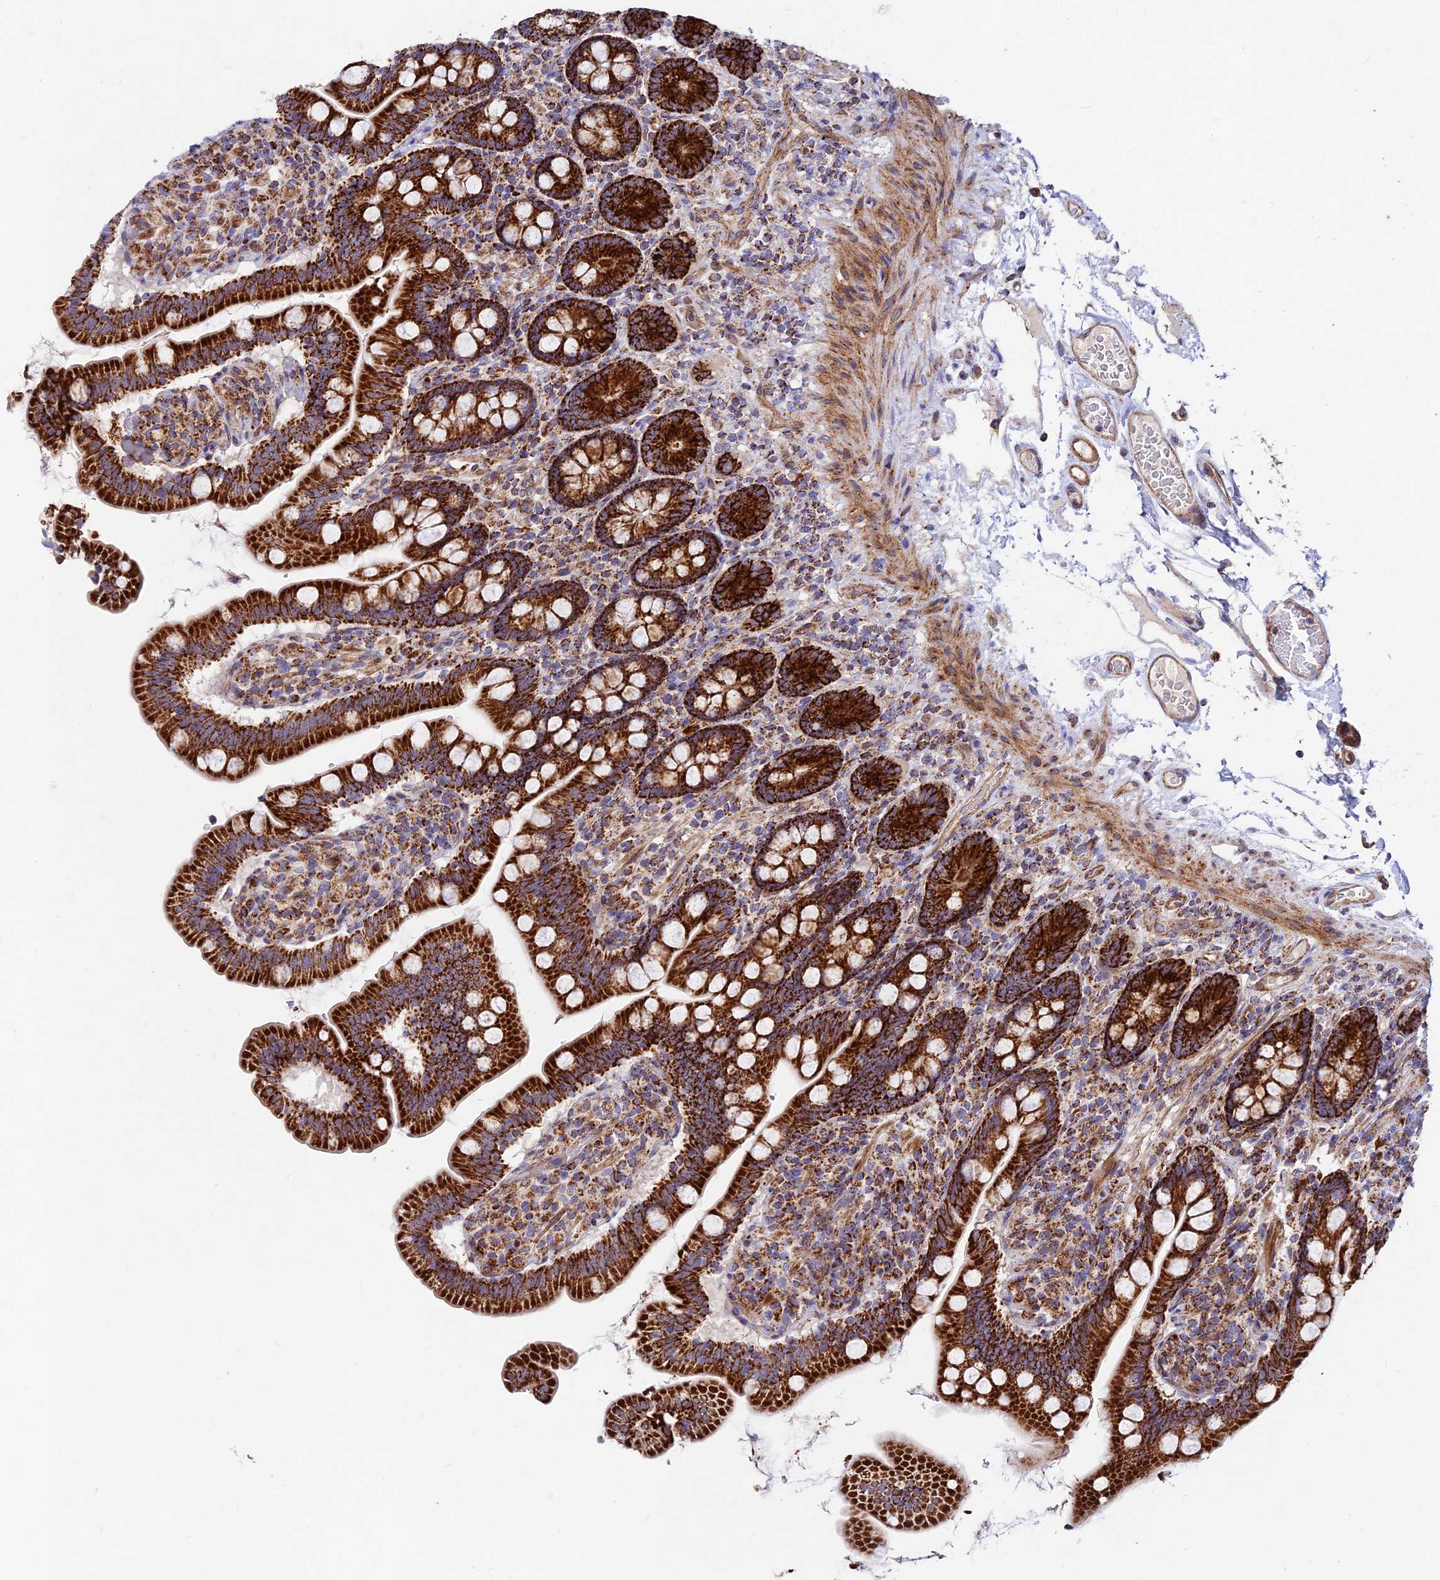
{"staining": {"intensity": "strong", "quantity": ">75%", "location": "cytoplasmic/membranous"}, "tissue": "small intestine", "cell_type": "Glandular cells", "image_type": "normal", "snomed": [{"axis": "morphology", "description": "Normal tissue, NOS"}, {"axis": "topography", "description": "Small intestine"}], "caption": "Immunohistochemistry (IHC) image of unremarkable small intestine: human small intestine stained using immunohistochemistry shows high levels of strong protein expression localized specifically in the cytoplasmic/membranous of glandular cells, appearing as a cytoplasmic/membranous brown color.", "gene": "KHDC3L", "patient": {"sex": "female", "age": 64}}